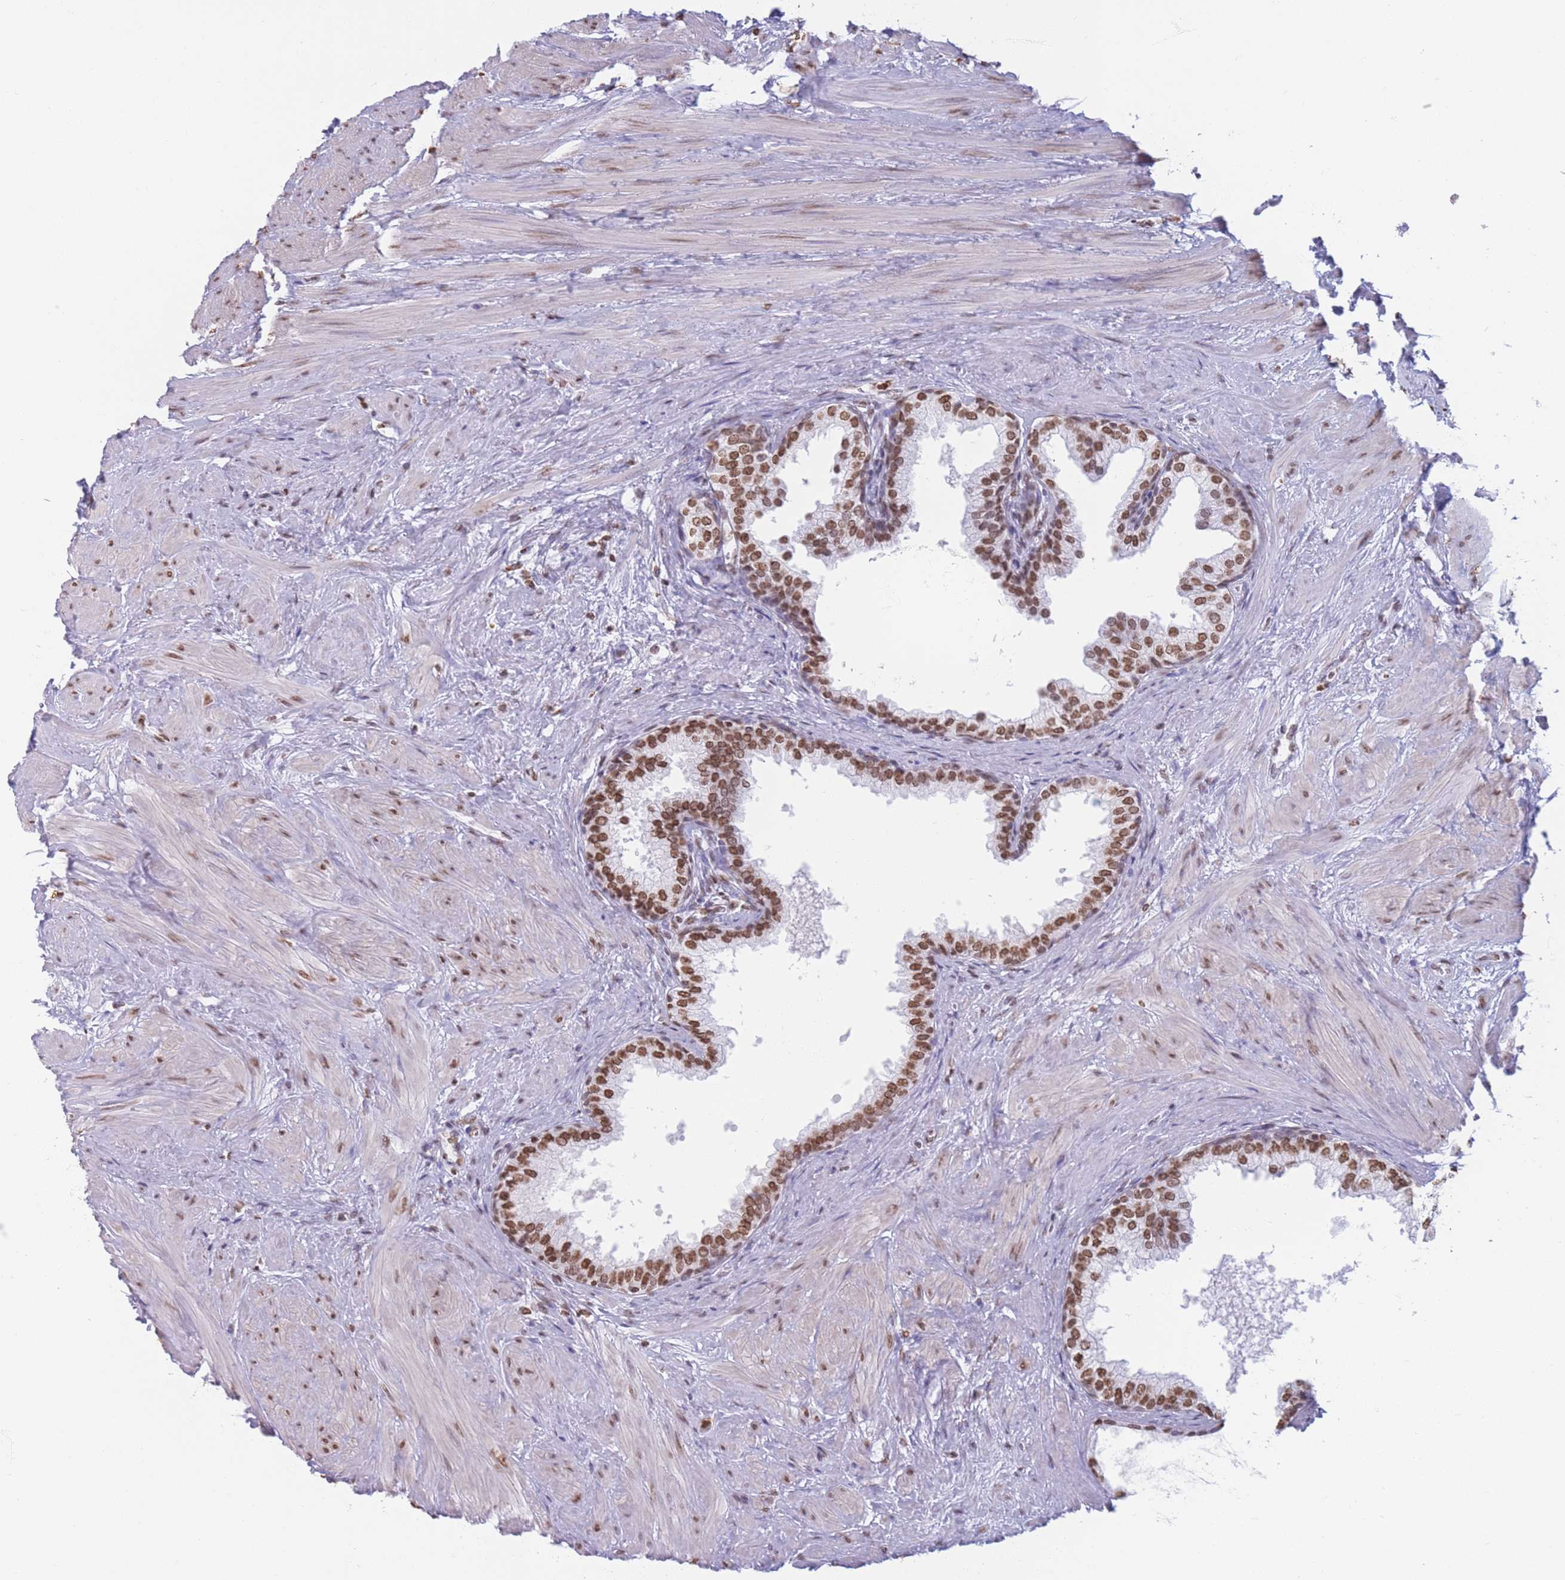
{"staining": {"intensity": "moderate", "quantity": ">75%", "location": "nuclear"}, "tissue": "prostate", "cell_type": "Glandular cells", "image_type": "normal", "snomed": [{"axis": "morphology", "description": "Normal tissue, NOS"}, {"axis": "topography", "description": "Prostate"}], "caption": "Immunohistochemistry (IHC) of normal prostate exhibits medium levels of moderate nuclear staining in about >75% of glandular cells.", "gene": "RYK", "patient": {"sex": "male", "age": 48}}